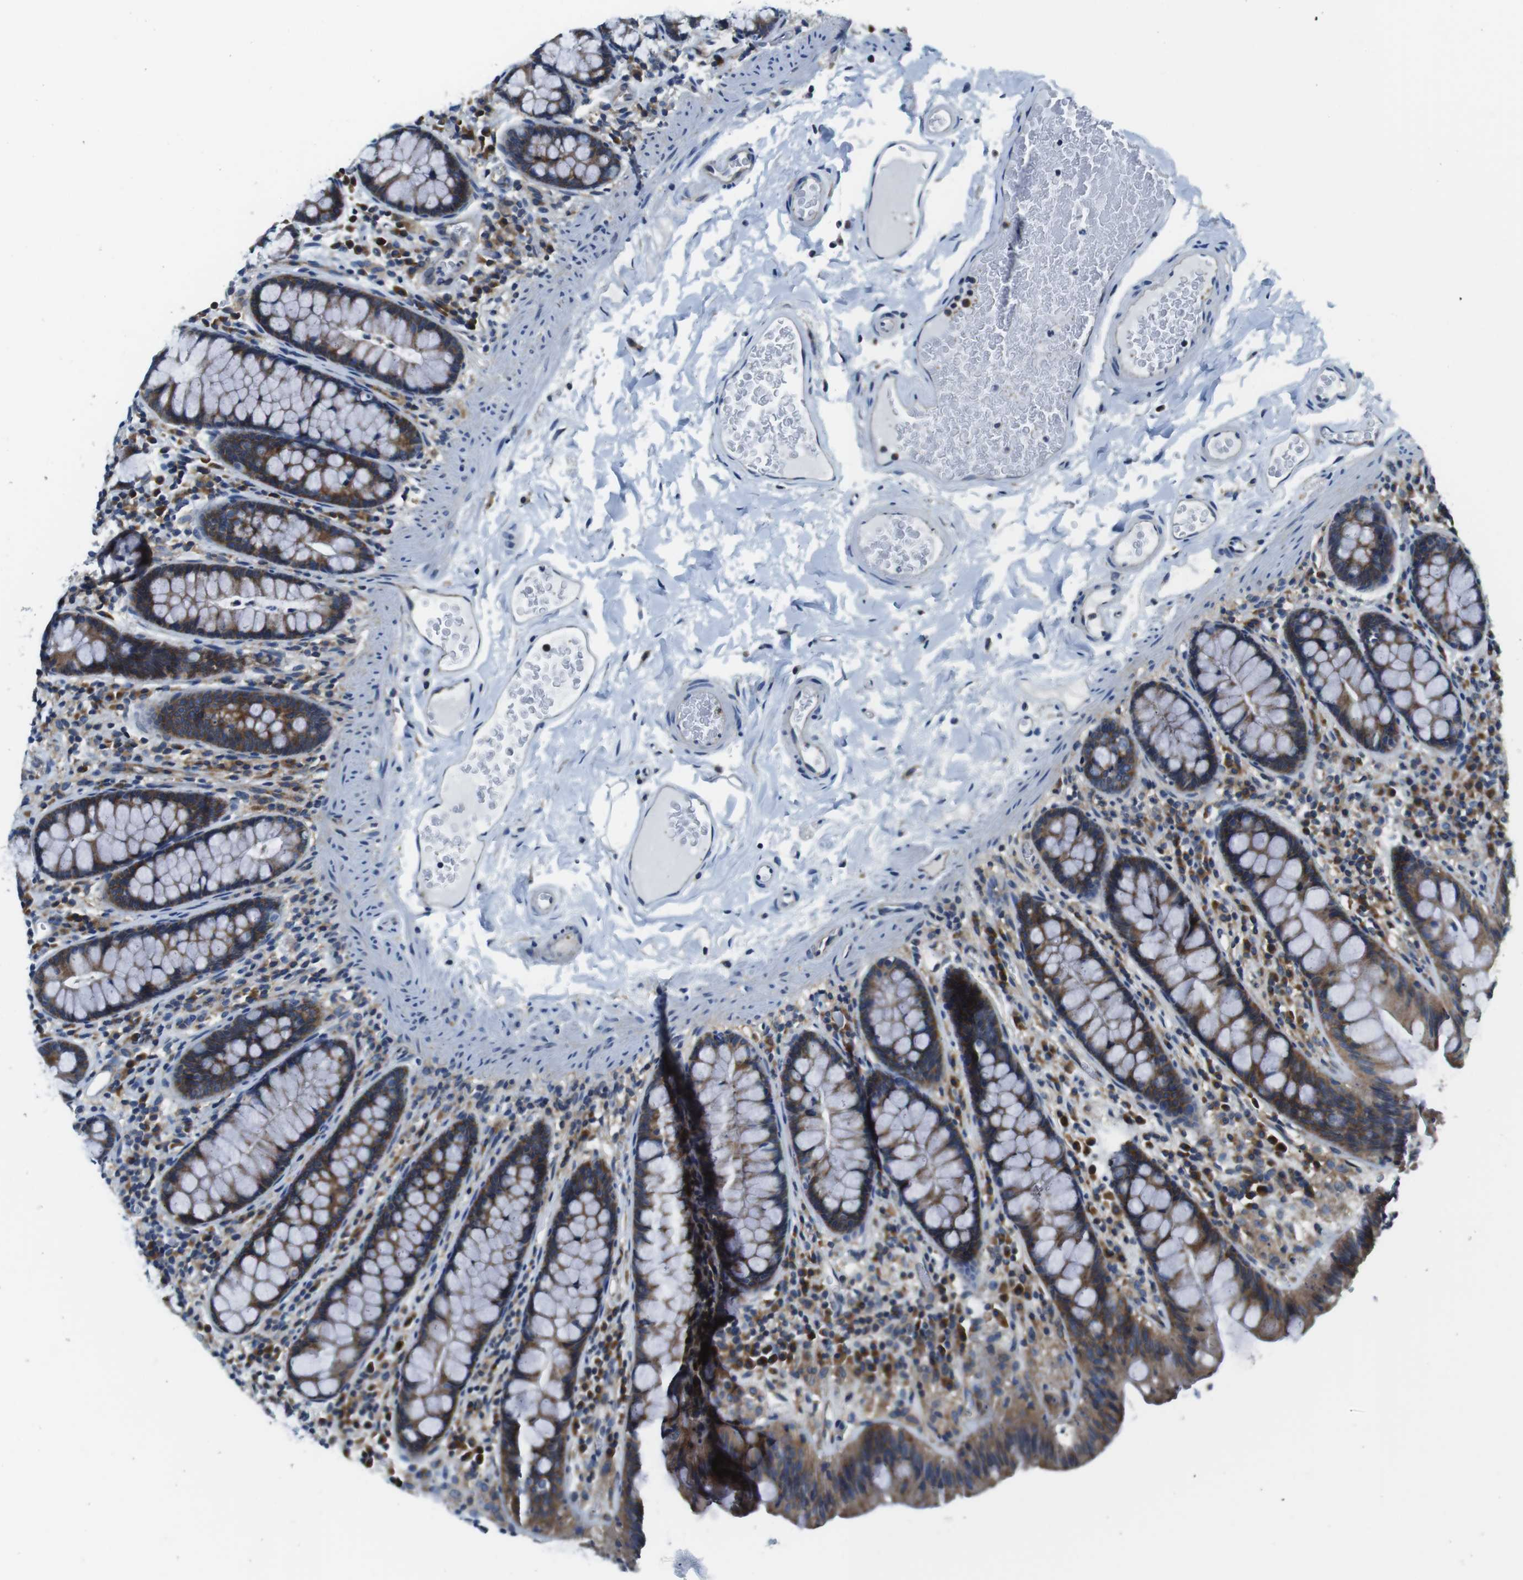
{"staining": {"intensity": "negative", "quantity": "none", "location": "none"}, "tissue": "colon", "cell_type": "Endothelial cells", "image_type": "normal", "snomed": [{"axis": "morphology", "description": "Normal tissue, NOS"}, {"axis": "topography", "description": "Colon"}], "caption": "Immunohistochemistry (IHC) image of benign human colon stained for a protein (brown), which shows no expression in endothelial cells.", "gene": "EIF2B5", "patient": {"sex": "female", "age": 80}}